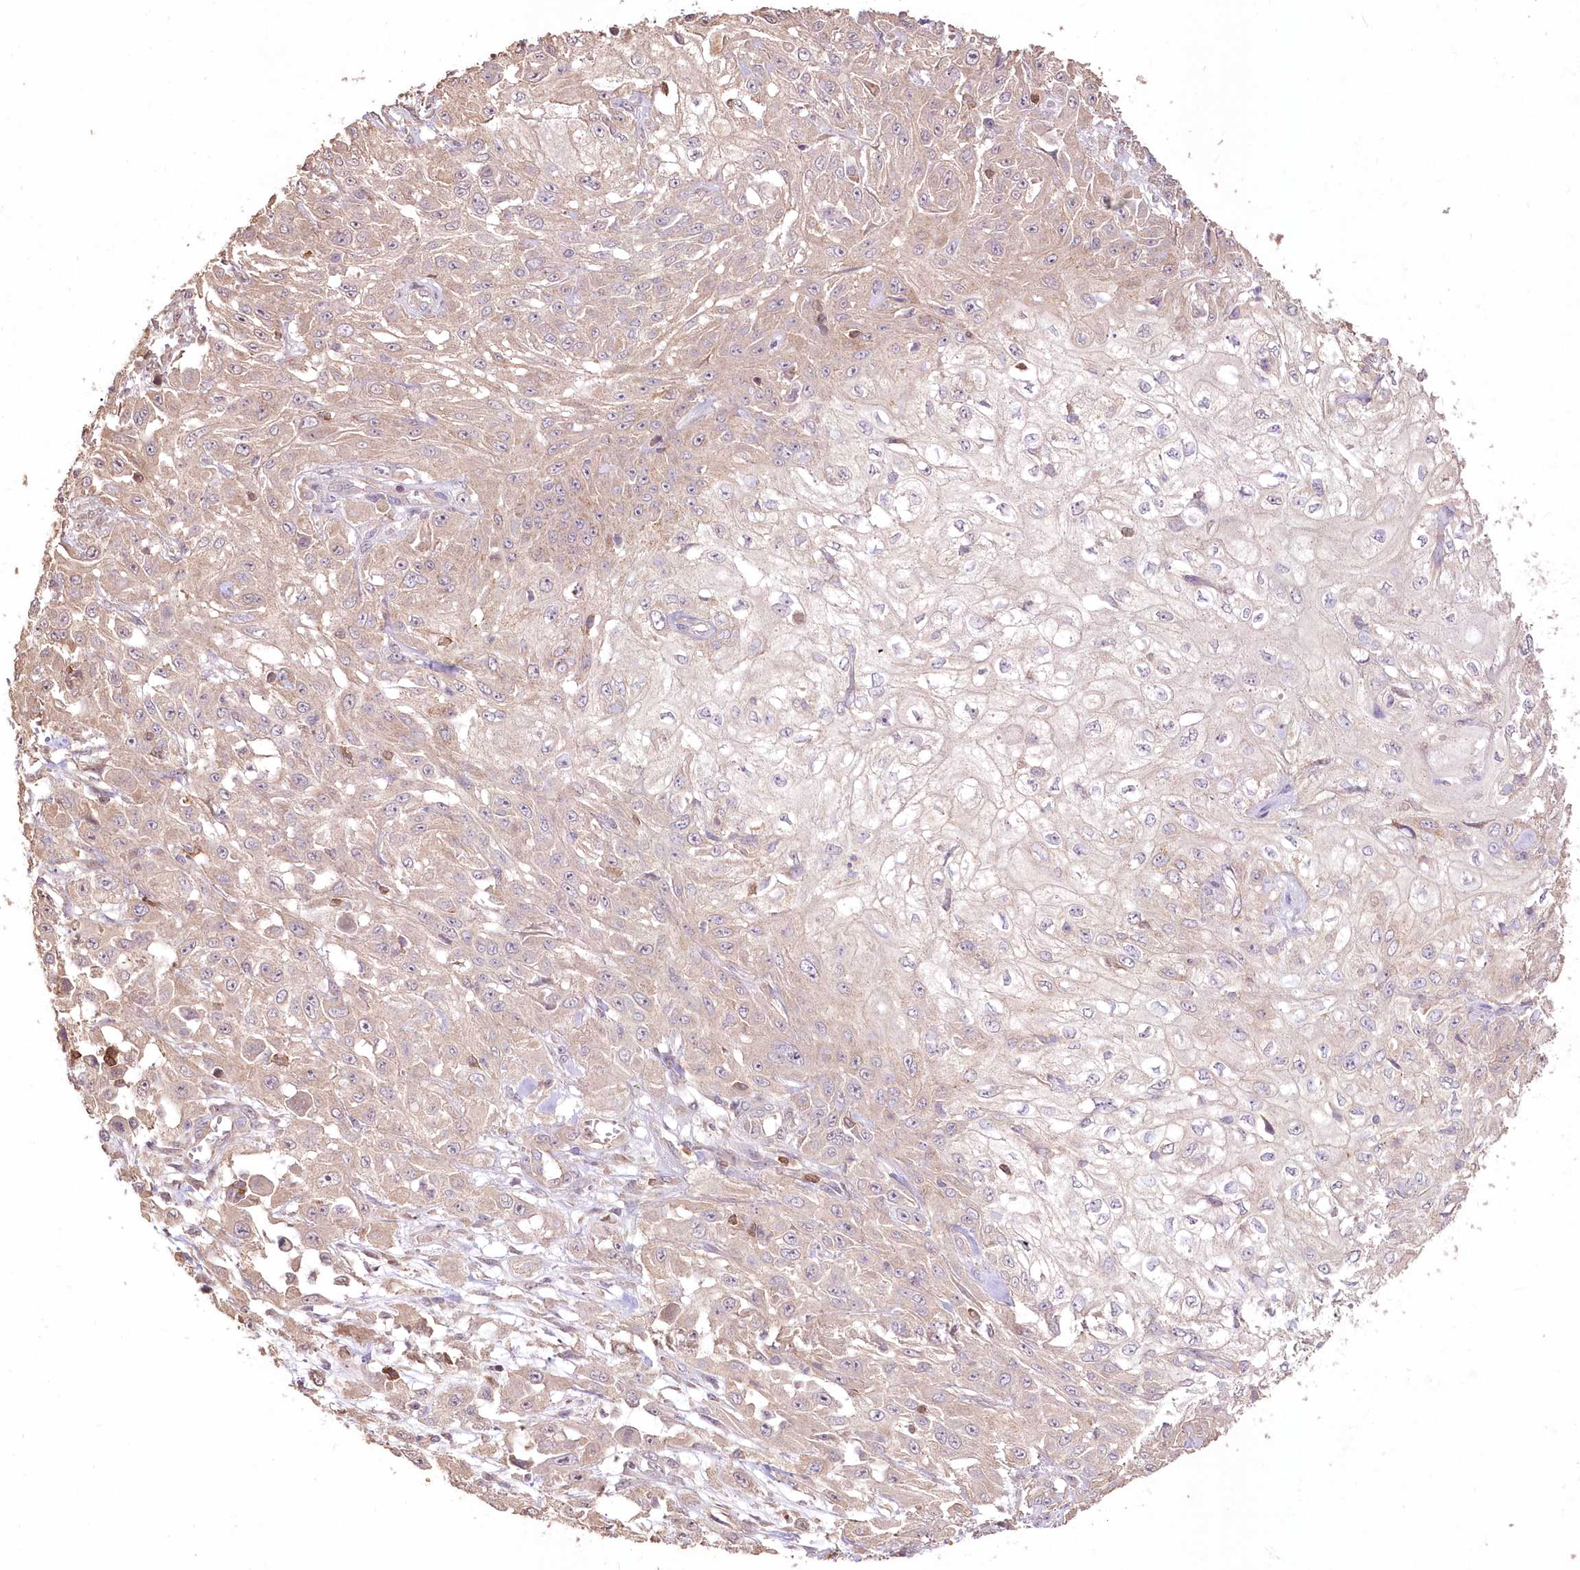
{"staining": {"intensity": "weak", "quantity": "<25%", "location": "cytoplasmic/membranous"}, "tissue": "skin cancer", "cell_type": "Tumor cells", "image_type": "cancer", "snomed": [{"axis": "morphology", "description": "Squamous cell carcinoma, NOS"}, {"axis": "morphology", "description": "Squamous cell carcinoma, metastatic, NOS"}, {"axis": "topography", "description": "Skin"}, {"axis": "topography", "description": "Lymph node"}], "caption": "This is an immunohistochemistry (IHC) histopathology image of human skin cancer. There is no staining in tumor cells.", "gene": "STK17B", "patient": {"sex": "male", "age": 75}}